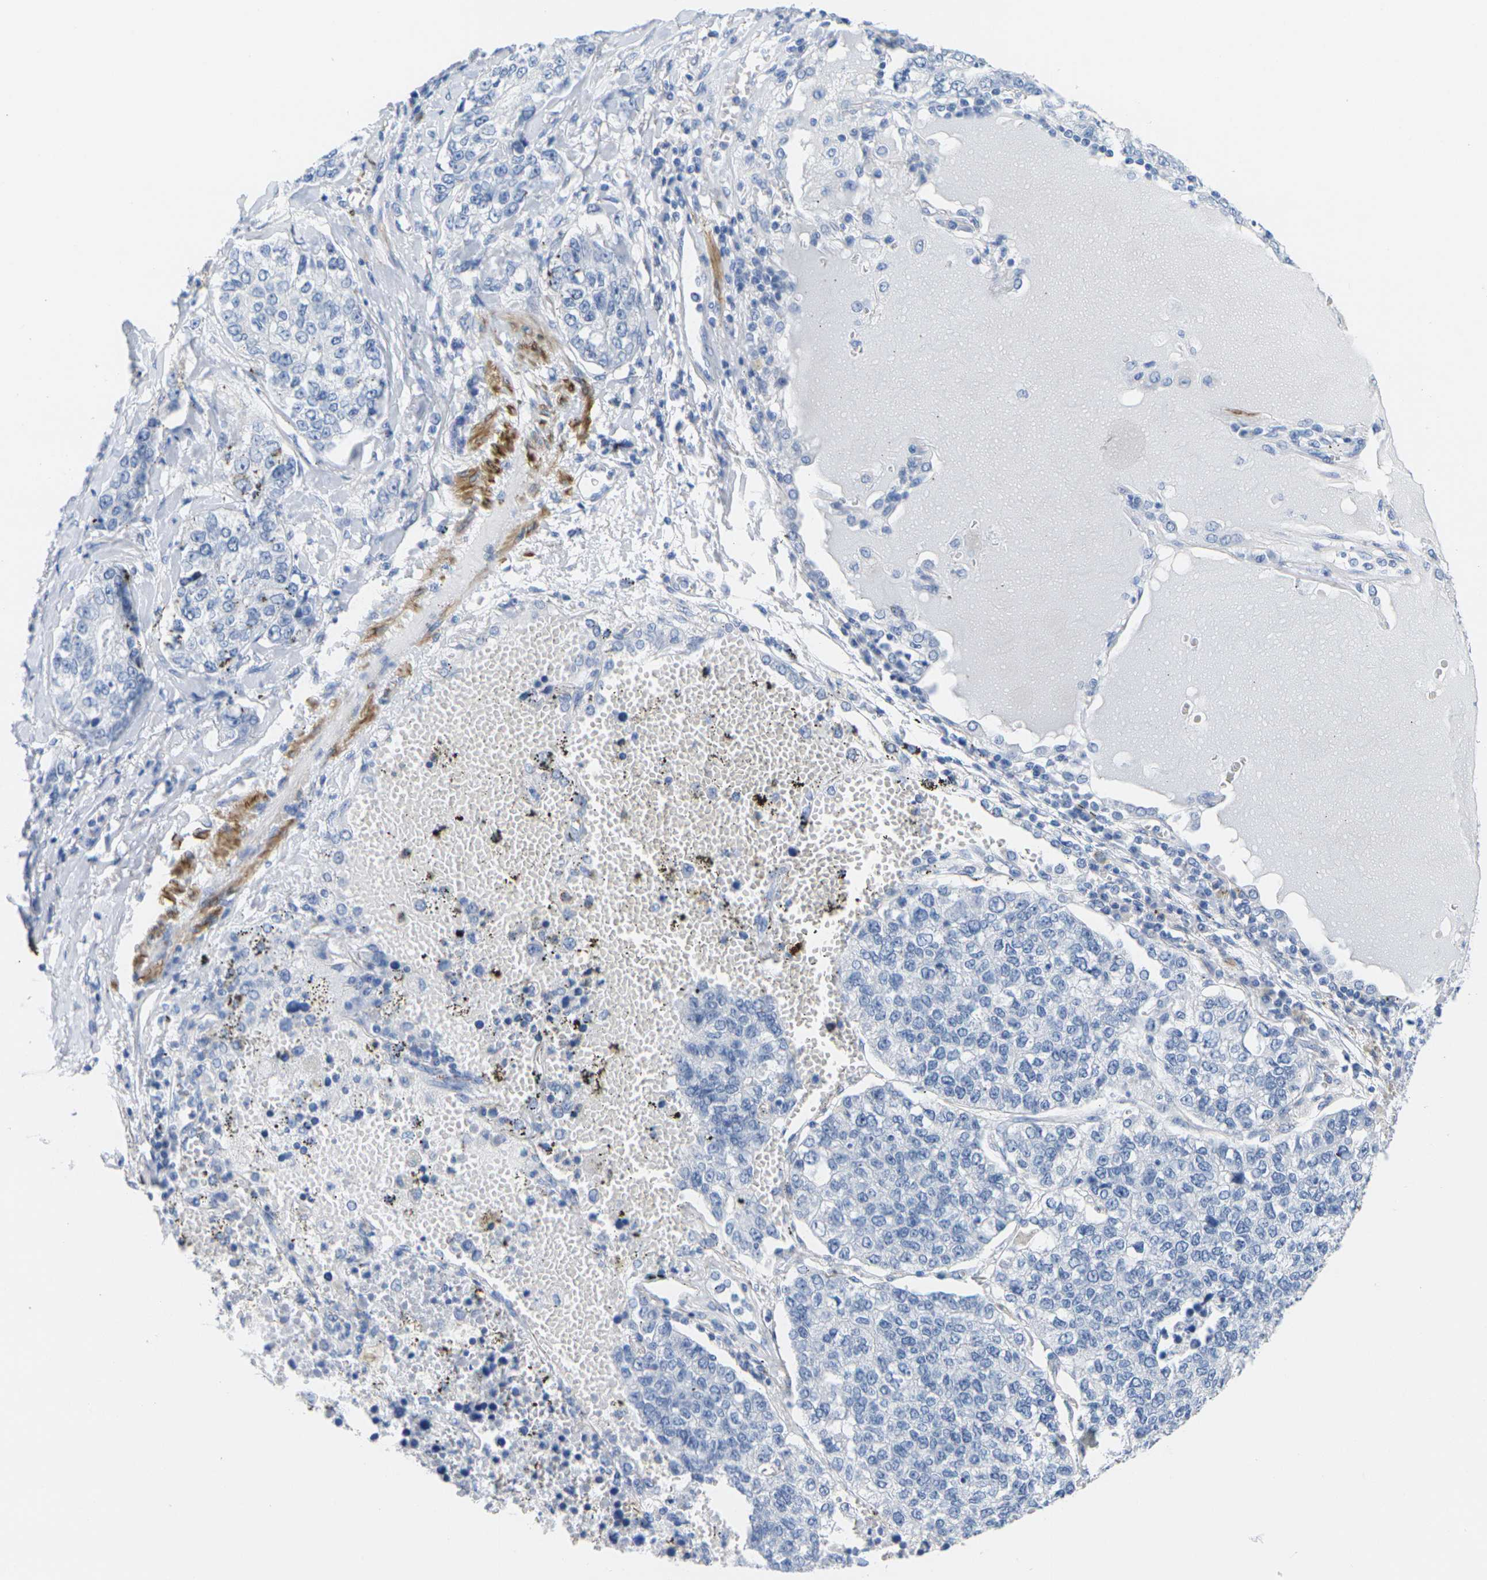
{"staining": {"intensity": "negative", "quantity": "none", "location": "none"}, "tissue": "lung cancer", "cell_type": "Tumor cells", "image_type": "cancer", "snomed": [{"axis": "morphology", "description": "Adenocarcinoma, NOS"}, {"axis": "topography", "description": "Lung"}], "caption": "Tumor cells show no significant protein positivity in lung cancer.", "gene": "CNN1", "patient": {"sex": "male", "age": 49}}